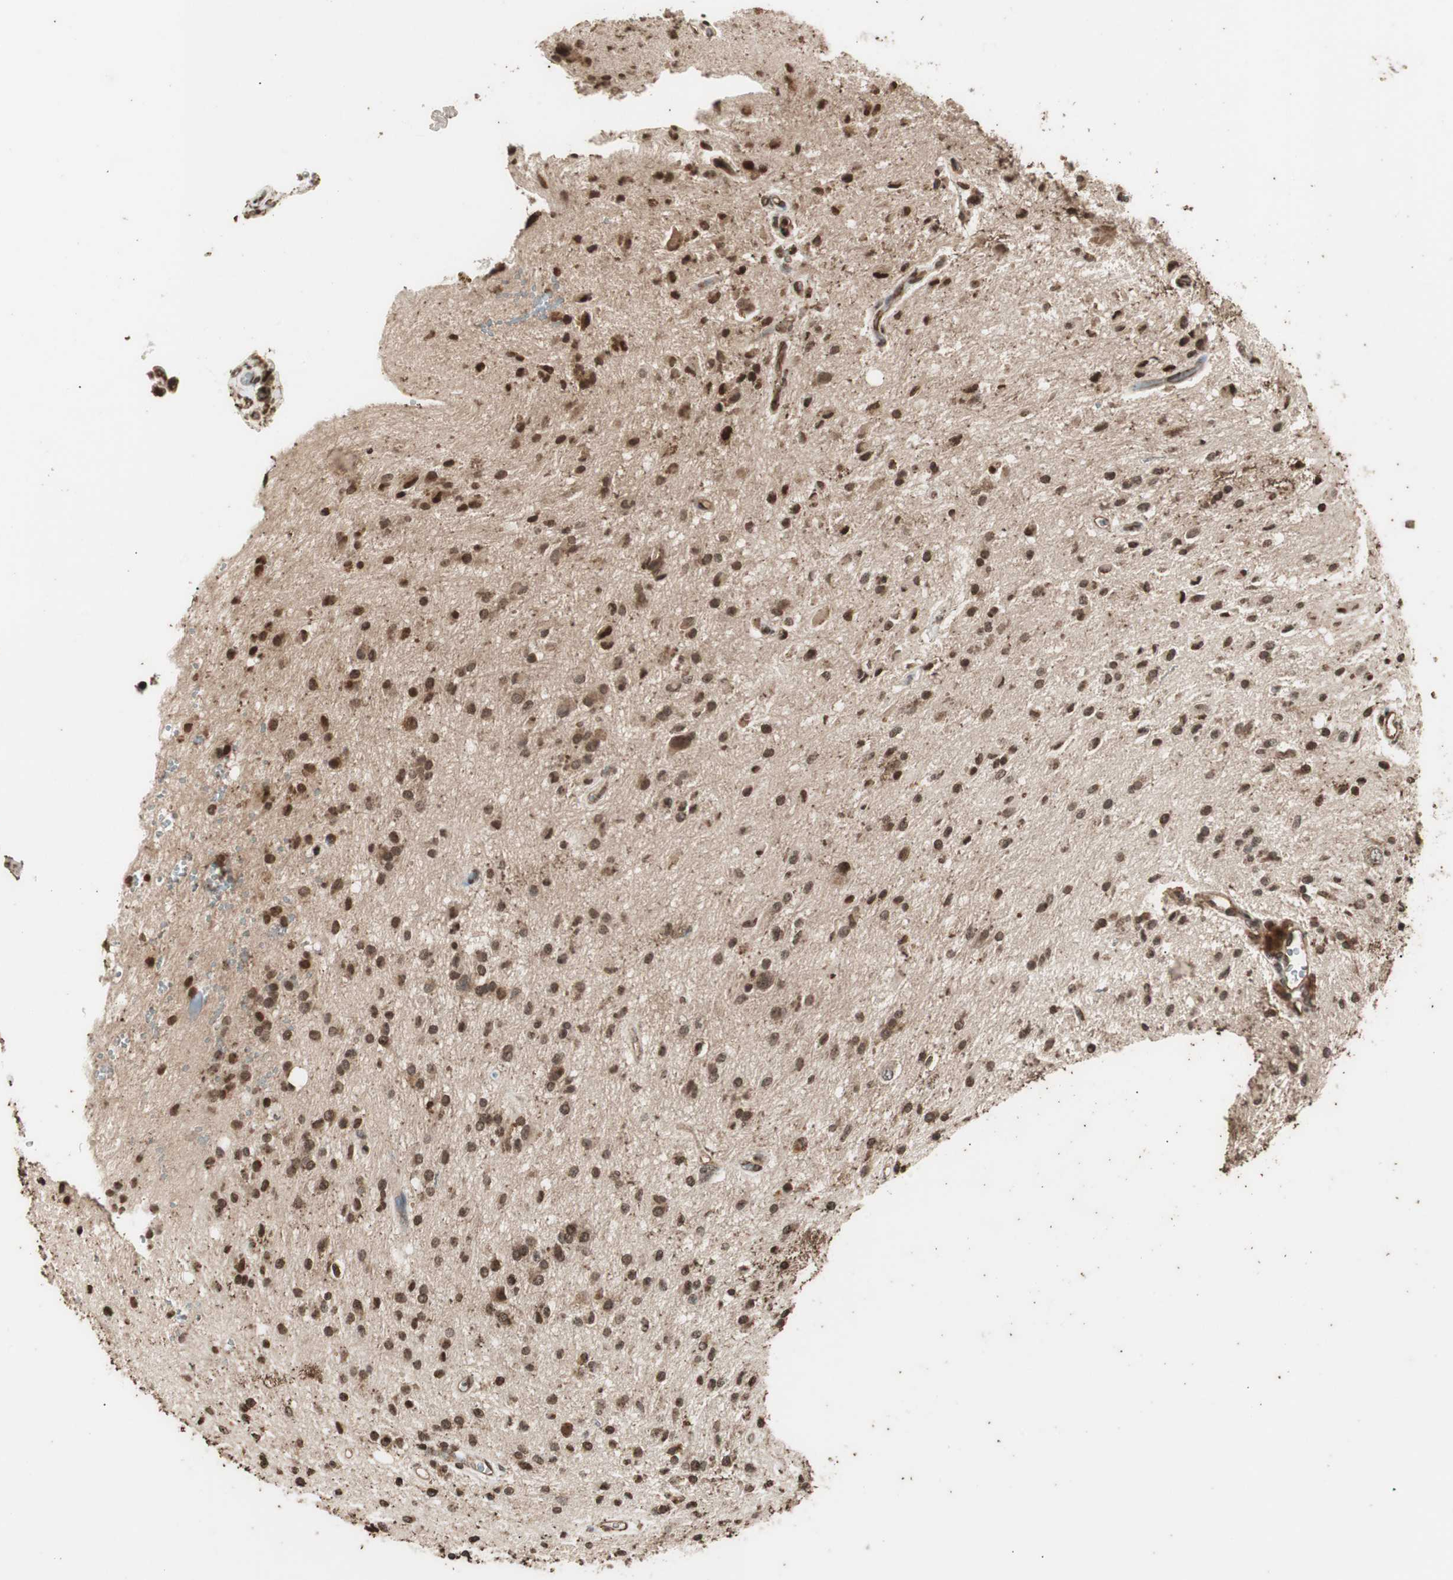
{"staining": {"intensity": "strong", "quantity": ">75%", "location": "nuclear"}, "tissue": "glioma", "cell_type": "Tumor cells", "image_type": "cancer", "snomed": [{"axis": "morphology", "description": "Glioma, malignant, High grade"}, {"axis": "topography", "description": "Brain"}], "caption": "Glioma stained for a protein (brown) exhibits strong nuclear positive positivity in approximately >75% of tumor cells.", "gene": "ZFC3H1", "patient": {"sex": "male", "age": 47}}